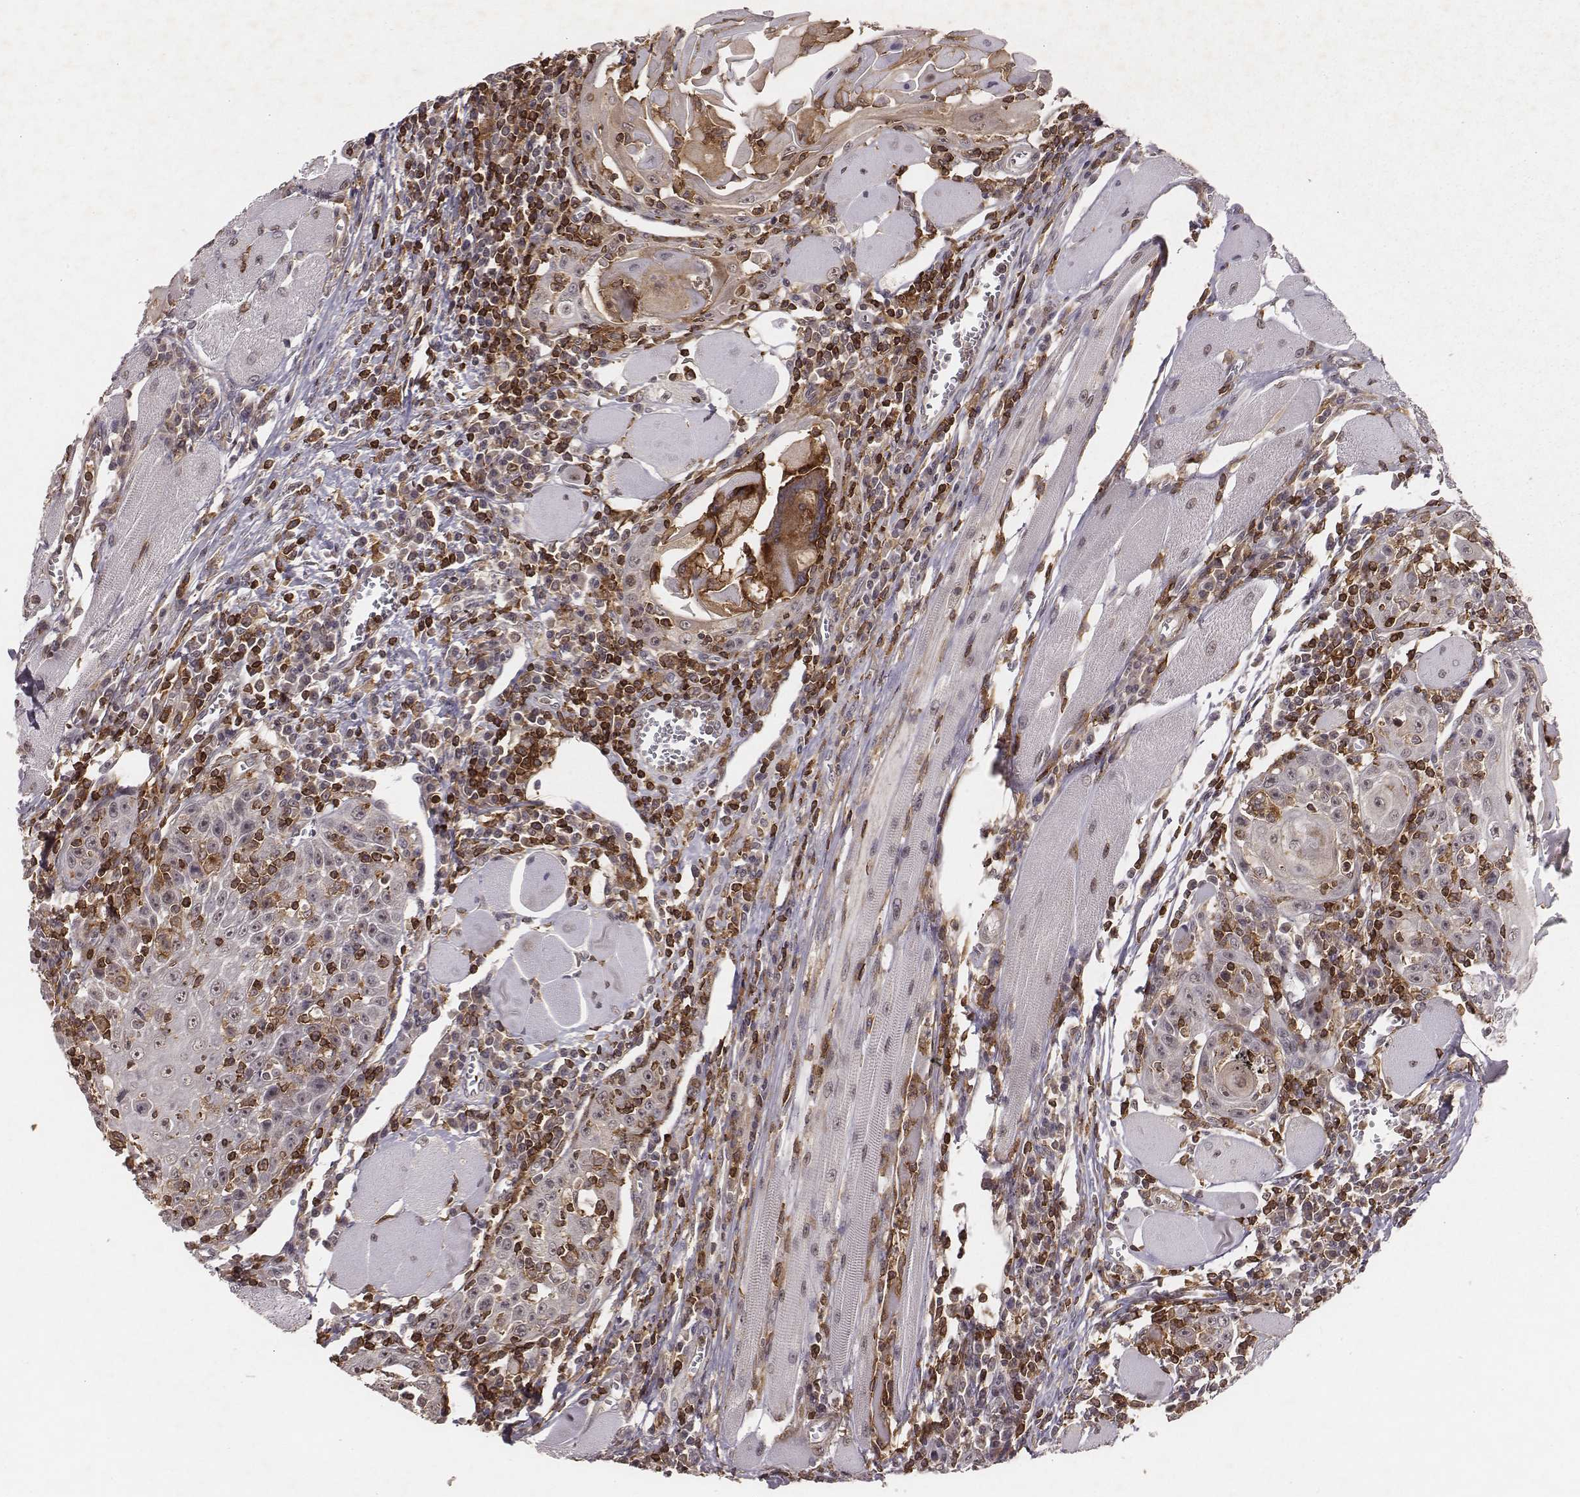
{"staining": {"intensity": "weak", "quantity": "<25%", "location": "cytoplasmic/membranous"}, "tissue": "head and neck cancer", "cell_type": "Tumor cells", "image_type": "cancer", "snomed": [{"axis": "morphology", "description": "Normal tissue, NOS"}, {"axis": "morphology", "description": "Squamous cell carcinoma, NOS"}, {"axis": "topography", "description": "Oral tissue"}, {"axis": "topography", "description": "Head-Neck"}], "caption": "Immunohistochemistry (IHC) micrograph of neoplastic tissue: head and neck cancer stained with DAB displays no significant protein staining in tumor cells.", "gene": "PILRA", "patient": {"sex": "male", "age": 52}}